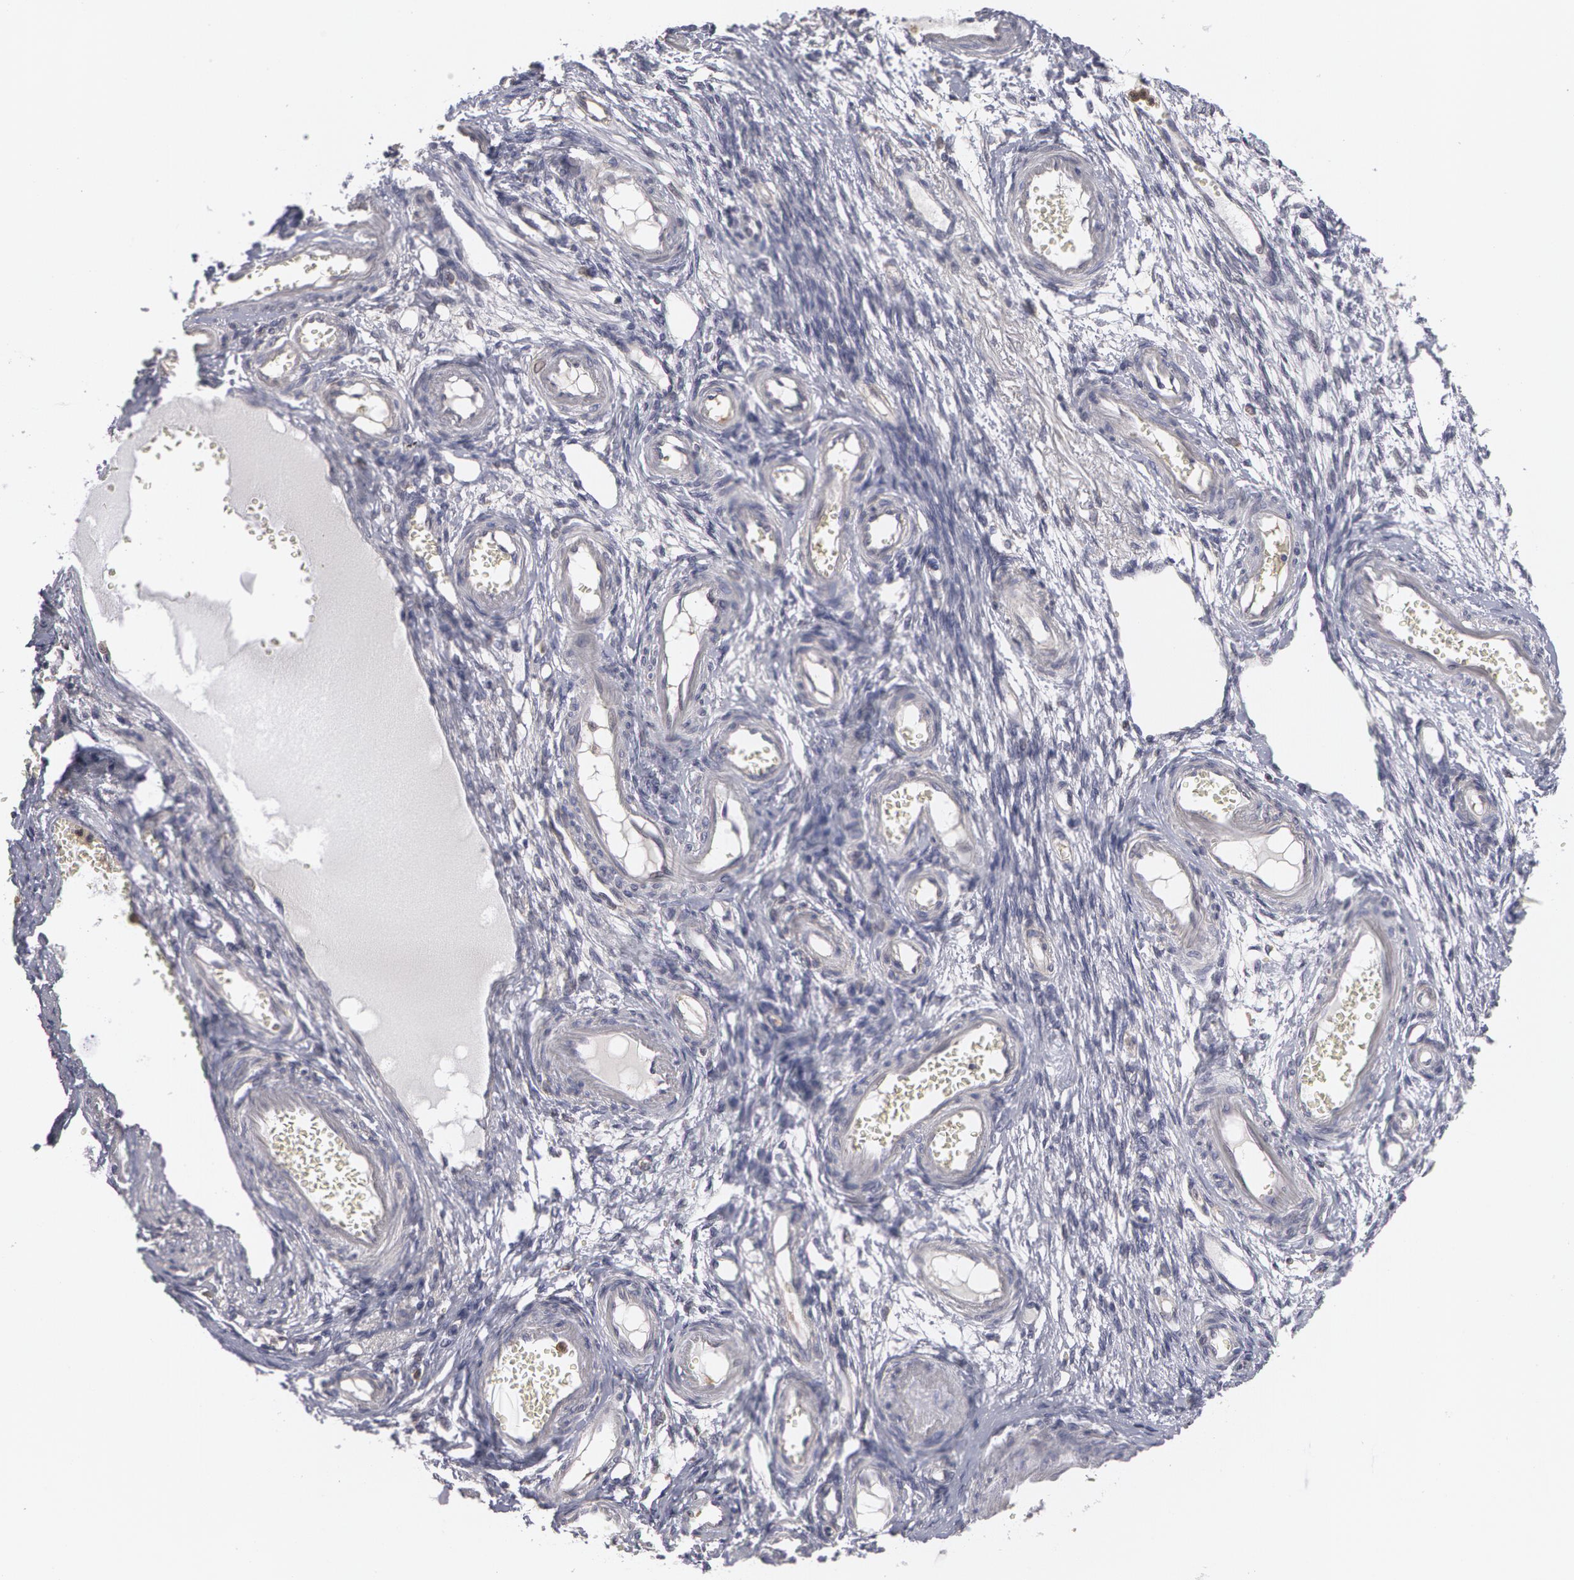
{"staining": {"intensity": "negative", "quantity": "none", "location": "none"}, "tissue": "ovarian cancer", "cell_type": "Tumor cells", "image_type": "cancer", "snomed": [{"axis": "morphology", "description": "Cystadenocarcinoma, mucinous, NOS"}, {"axis": "topography", "description": "Ovary"}], "caption": "Tumor cells are negative for brown protein staining in mucinous cystadenocarcinoma (ovarian).", "gene": "CAT", "patient": {"sex": "female", "age": 57}}